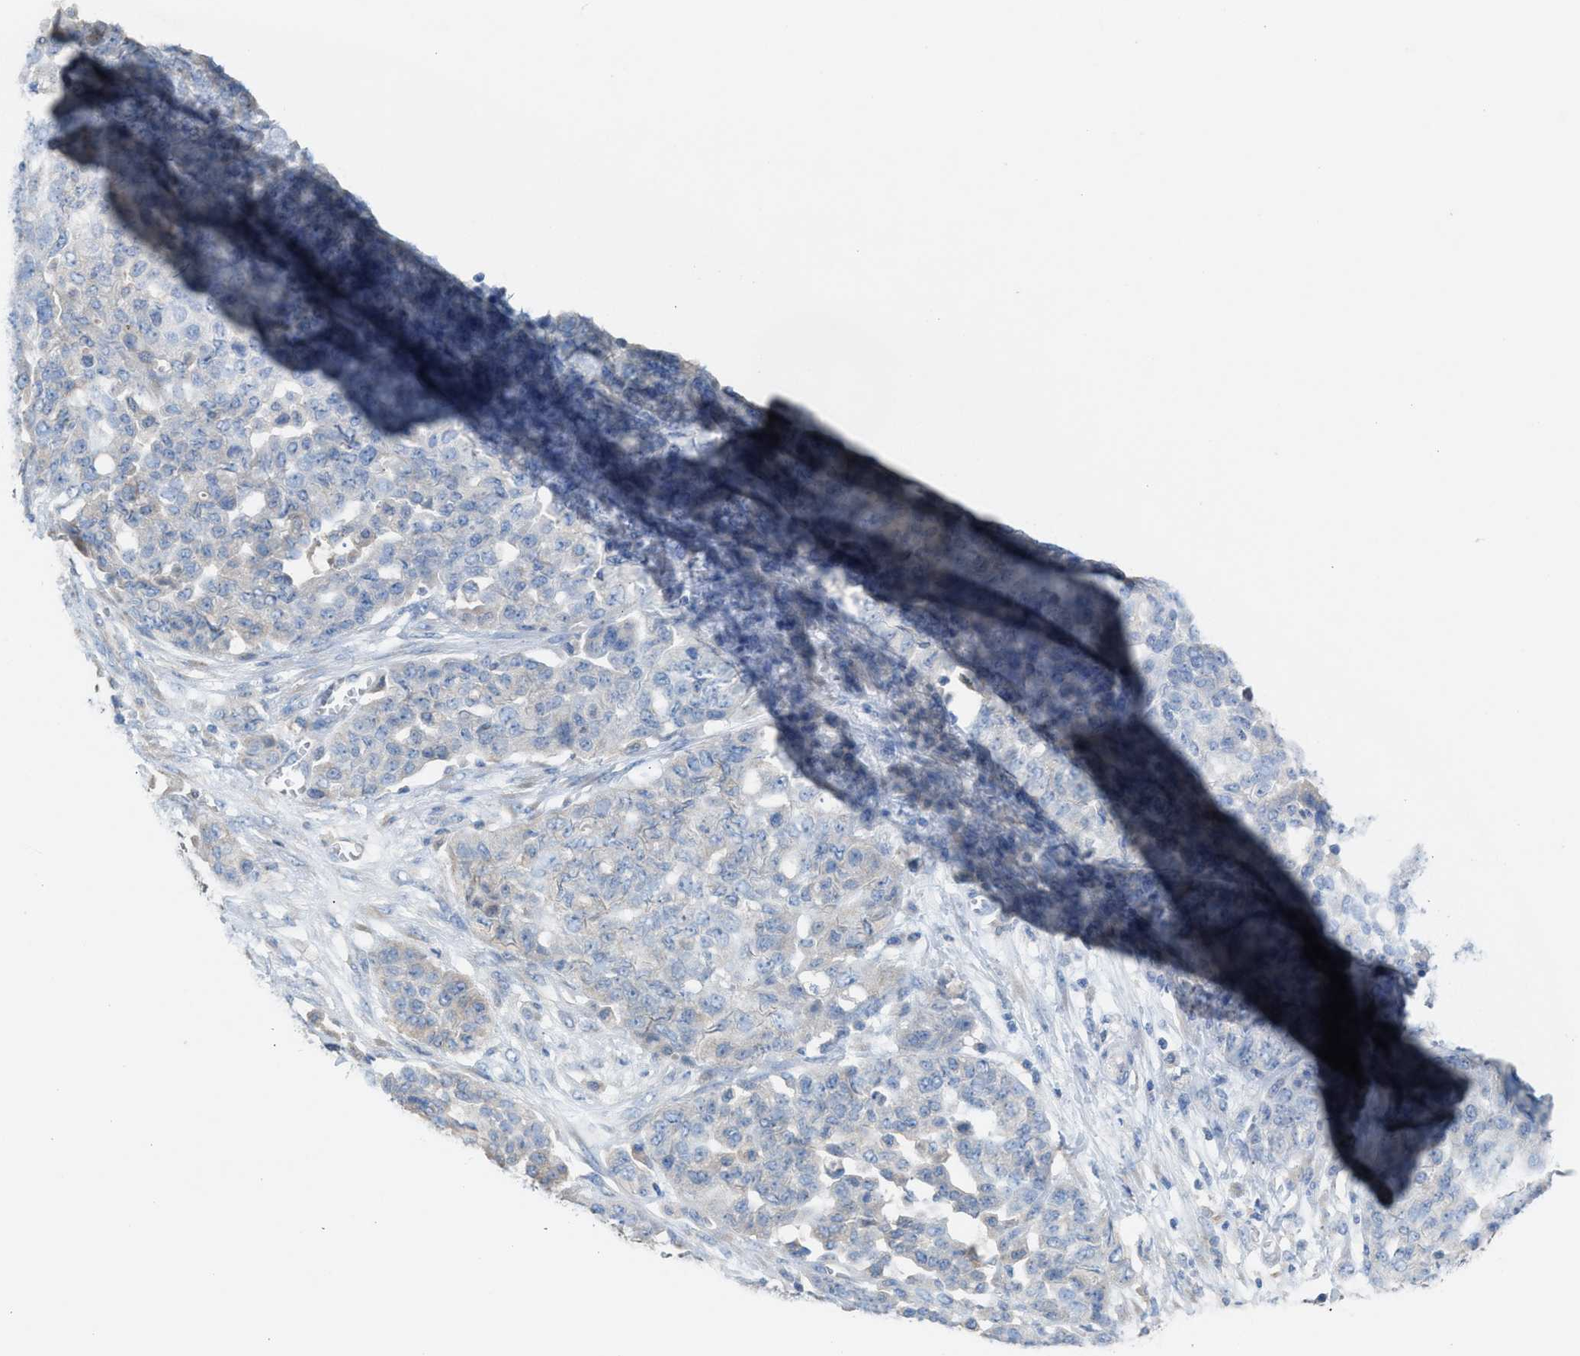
{"staining": {"intensity": "negative", "quantity": "none", "location": "none"}, "tissue": "ovarian cancer", "cell_type": "Tumor cells", "image_type": "cancer", "snomed": [{"axis": "morphology", "description": "Cystadenocarcinoma, serous, NOS"}, {"axis": "topography", "description": "Soft tissue"}, {"axis": "topography", "description": "Ovary"}], "caption": "A micrograph of human serous cystadenocarcinoma (ovarian) is negative for staining in tumor cells. The staining is performed using DAB (3,3'-diaminobenzidine) brown chromogen with nuclei counter-stained in using hematoxylin.", "gene": "NQO2", "patient": {"sex": "female", "age": 57}}